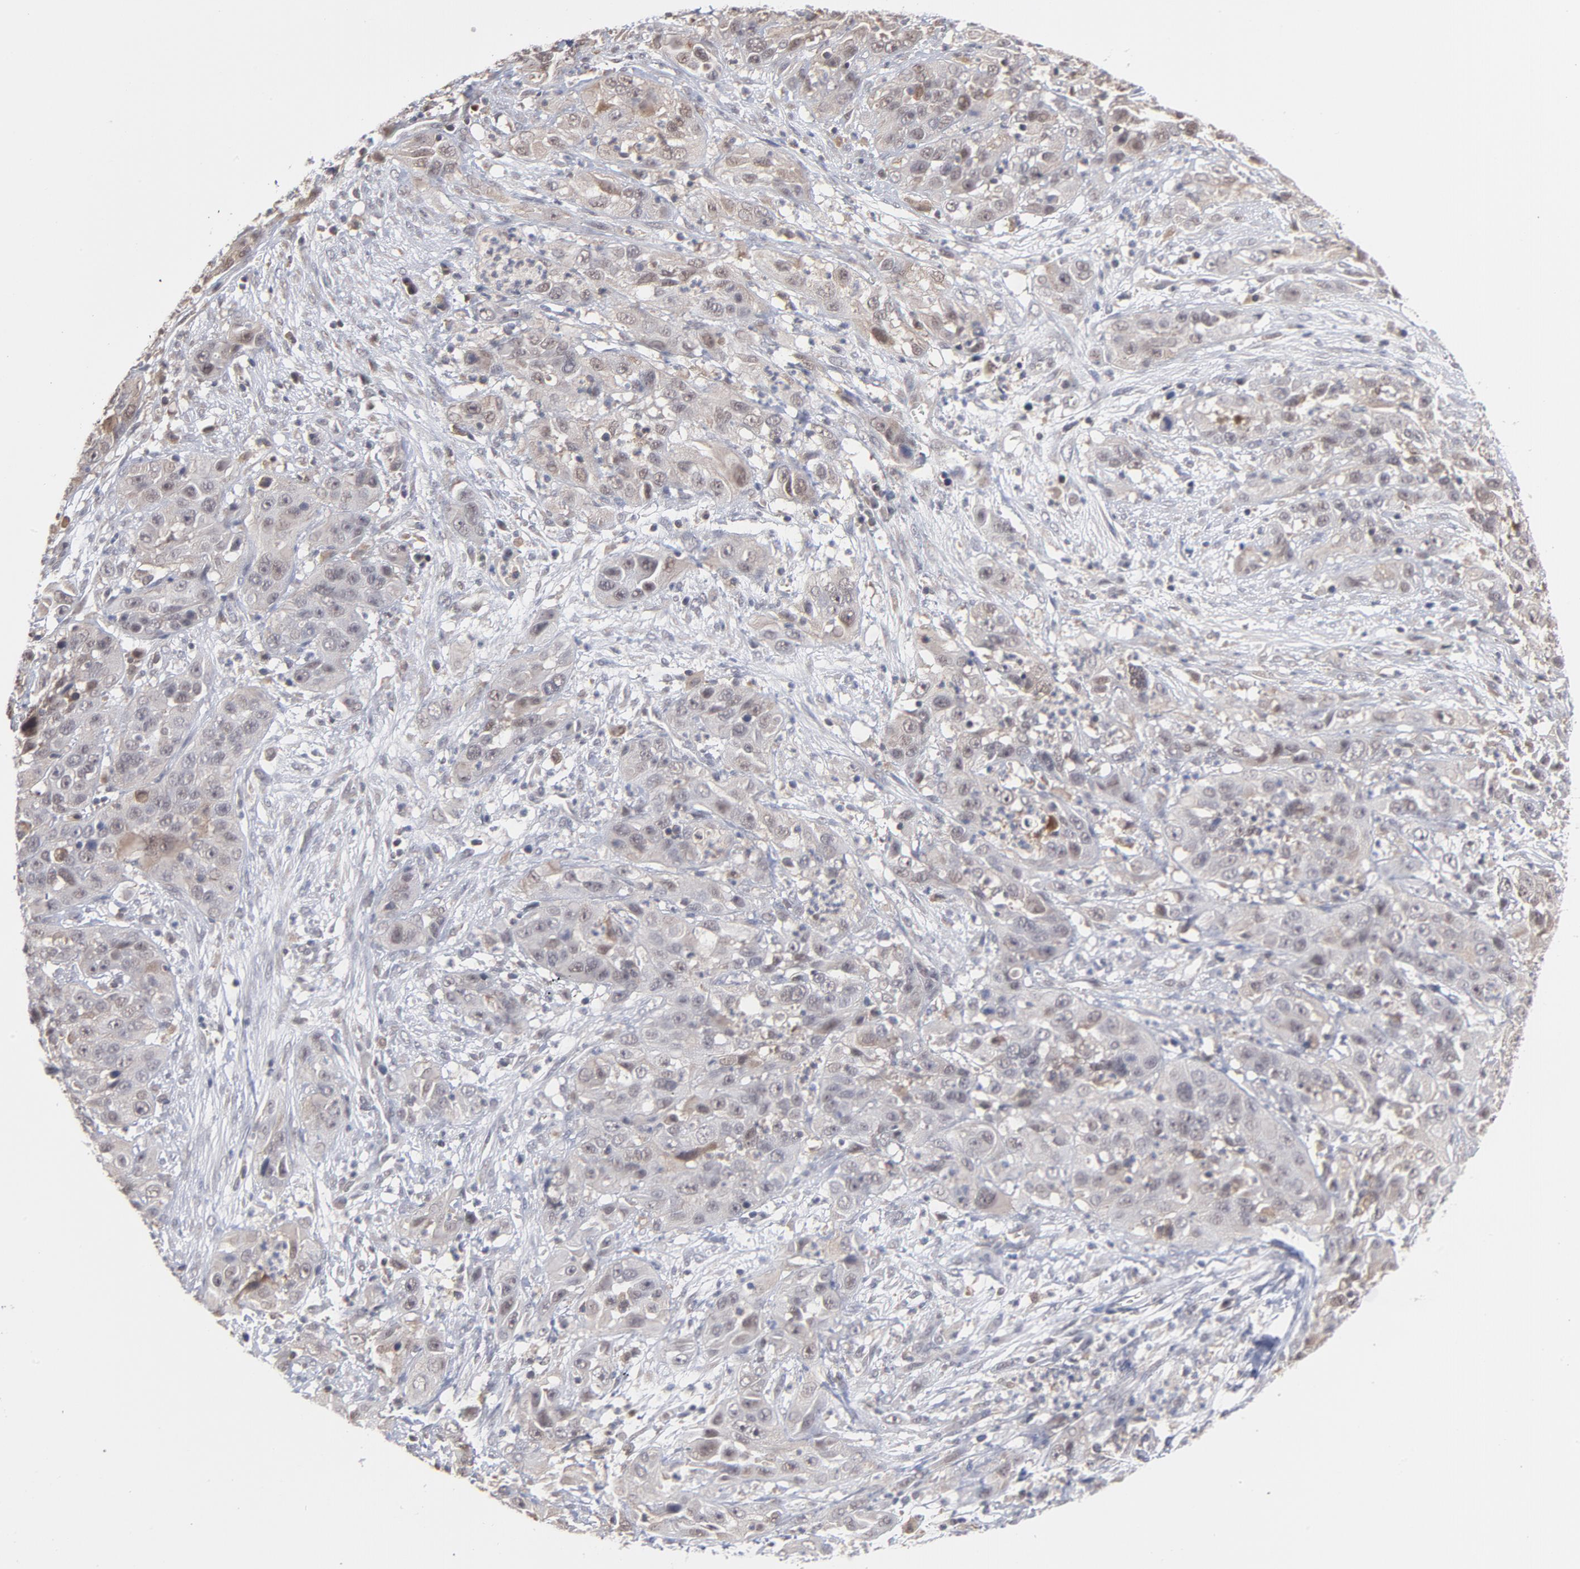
{"staining": {"intensity": "weak", "quantity": "<25%", "location": "nuclear"}, "tissue": "cervical cancer", "cell_type": "Tumor cells", "image_type": "cancer", "snomed": [{"axis": "morphology", "description": "Squamous cell carcinoma, NOS"}, {"axis": "topography", "description": "Cervix"}], "caption": "An image of squamous cell carcinoma (cervical) stained for a protein reveals no brown staining in tumor cells.", "gene": "OAS1", "patient": {"sex": "female", "age": 32}}